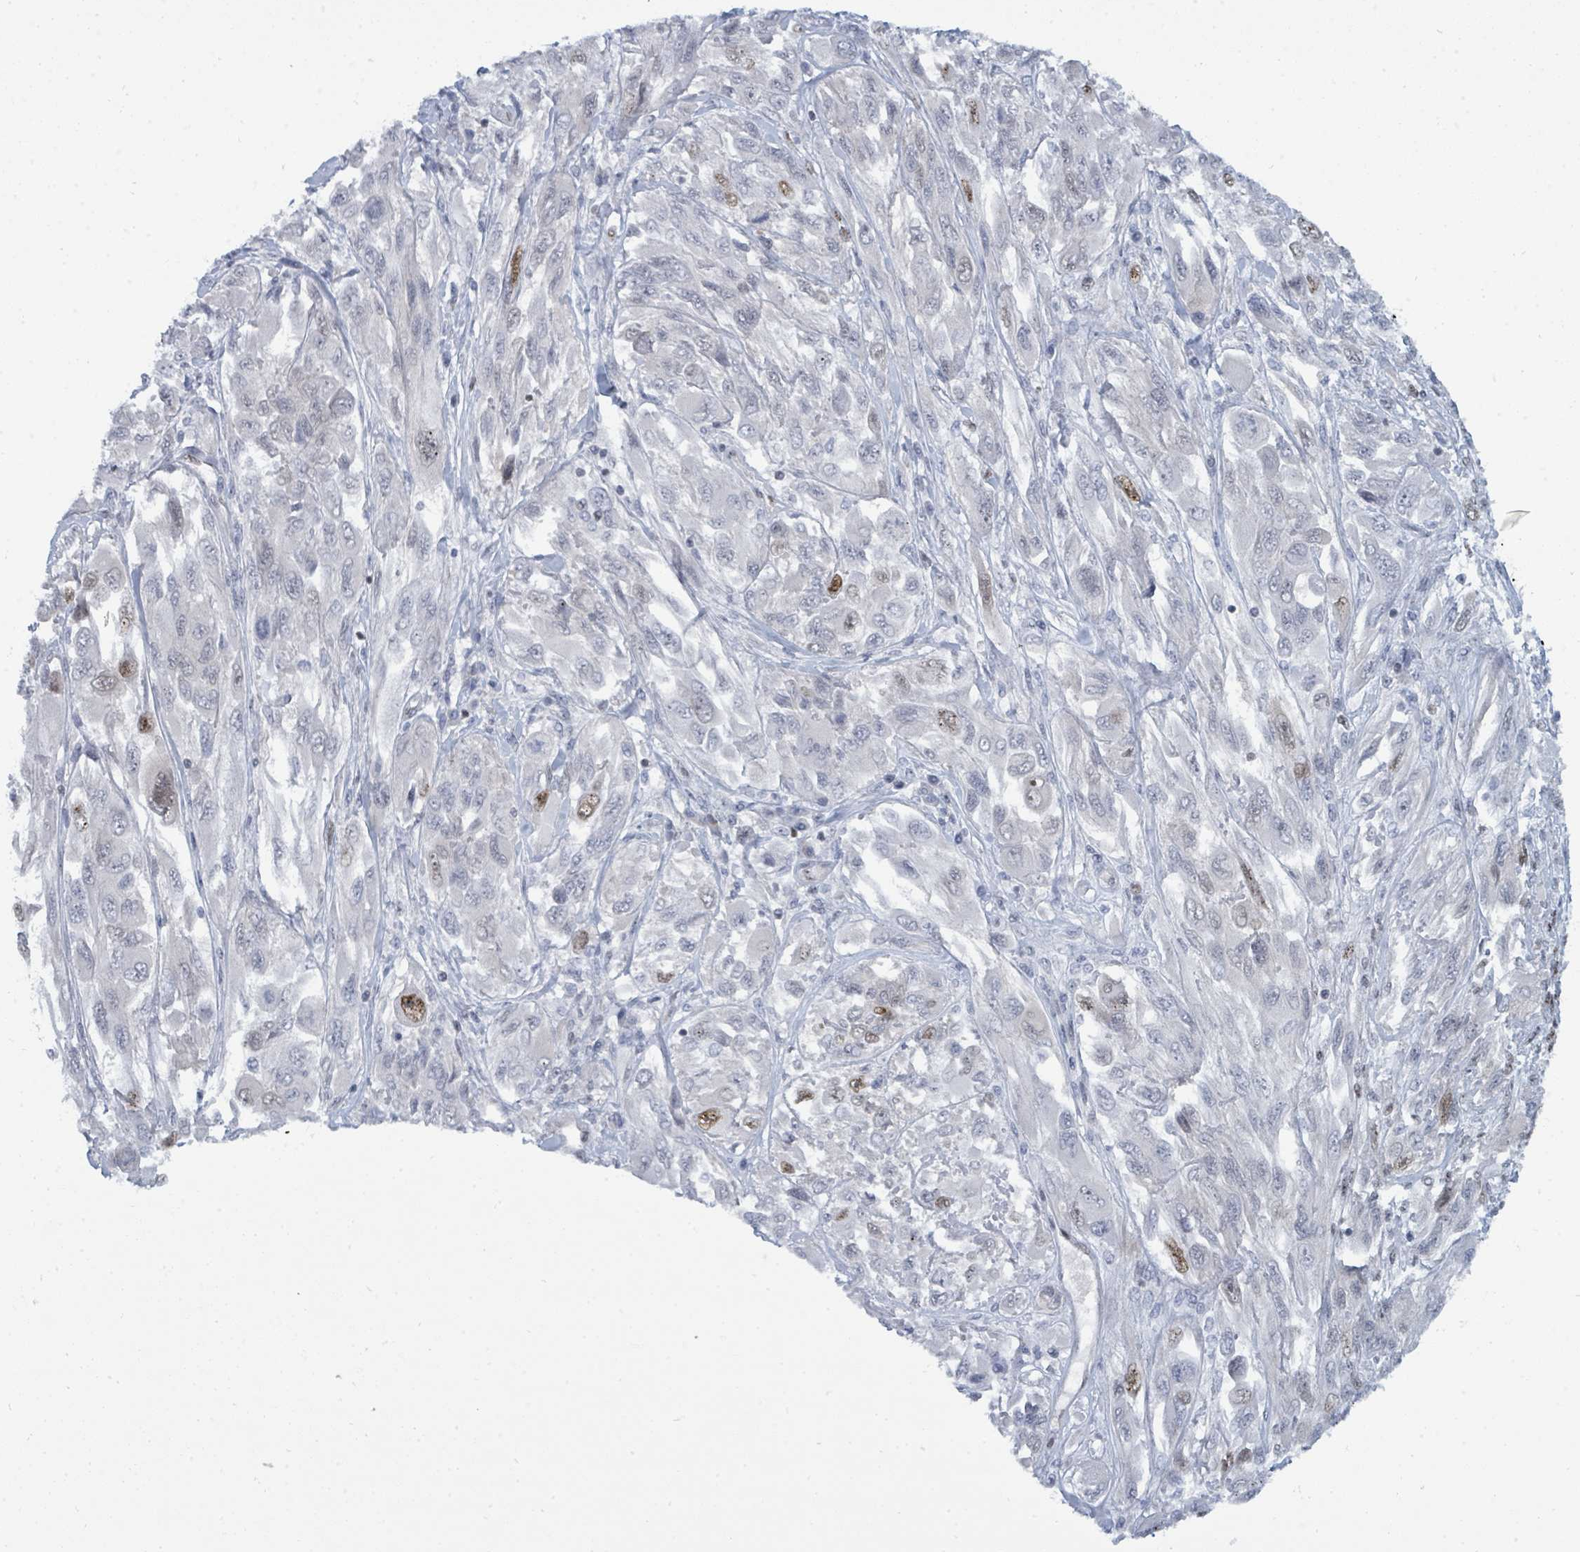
{"staining": {"intensity": "moderate", "quantity": "<25%", "location": "nuclear"}, "tissue": "melanoma", "cell_type": "Tumor cells", "image_type": "cancer", "snomed": [{"axis": "morphology", "description": "Malignant melanoma, NOS"}, {"axis": "topography", "description": "Skin"}], "caption": "This image exhibits IHC staining of melanoma, with low moderate nuclear expression in approximately <25% of tumor cells.", "gene": "SUMO4", "patient": {"sex": "female", "age": 91}}